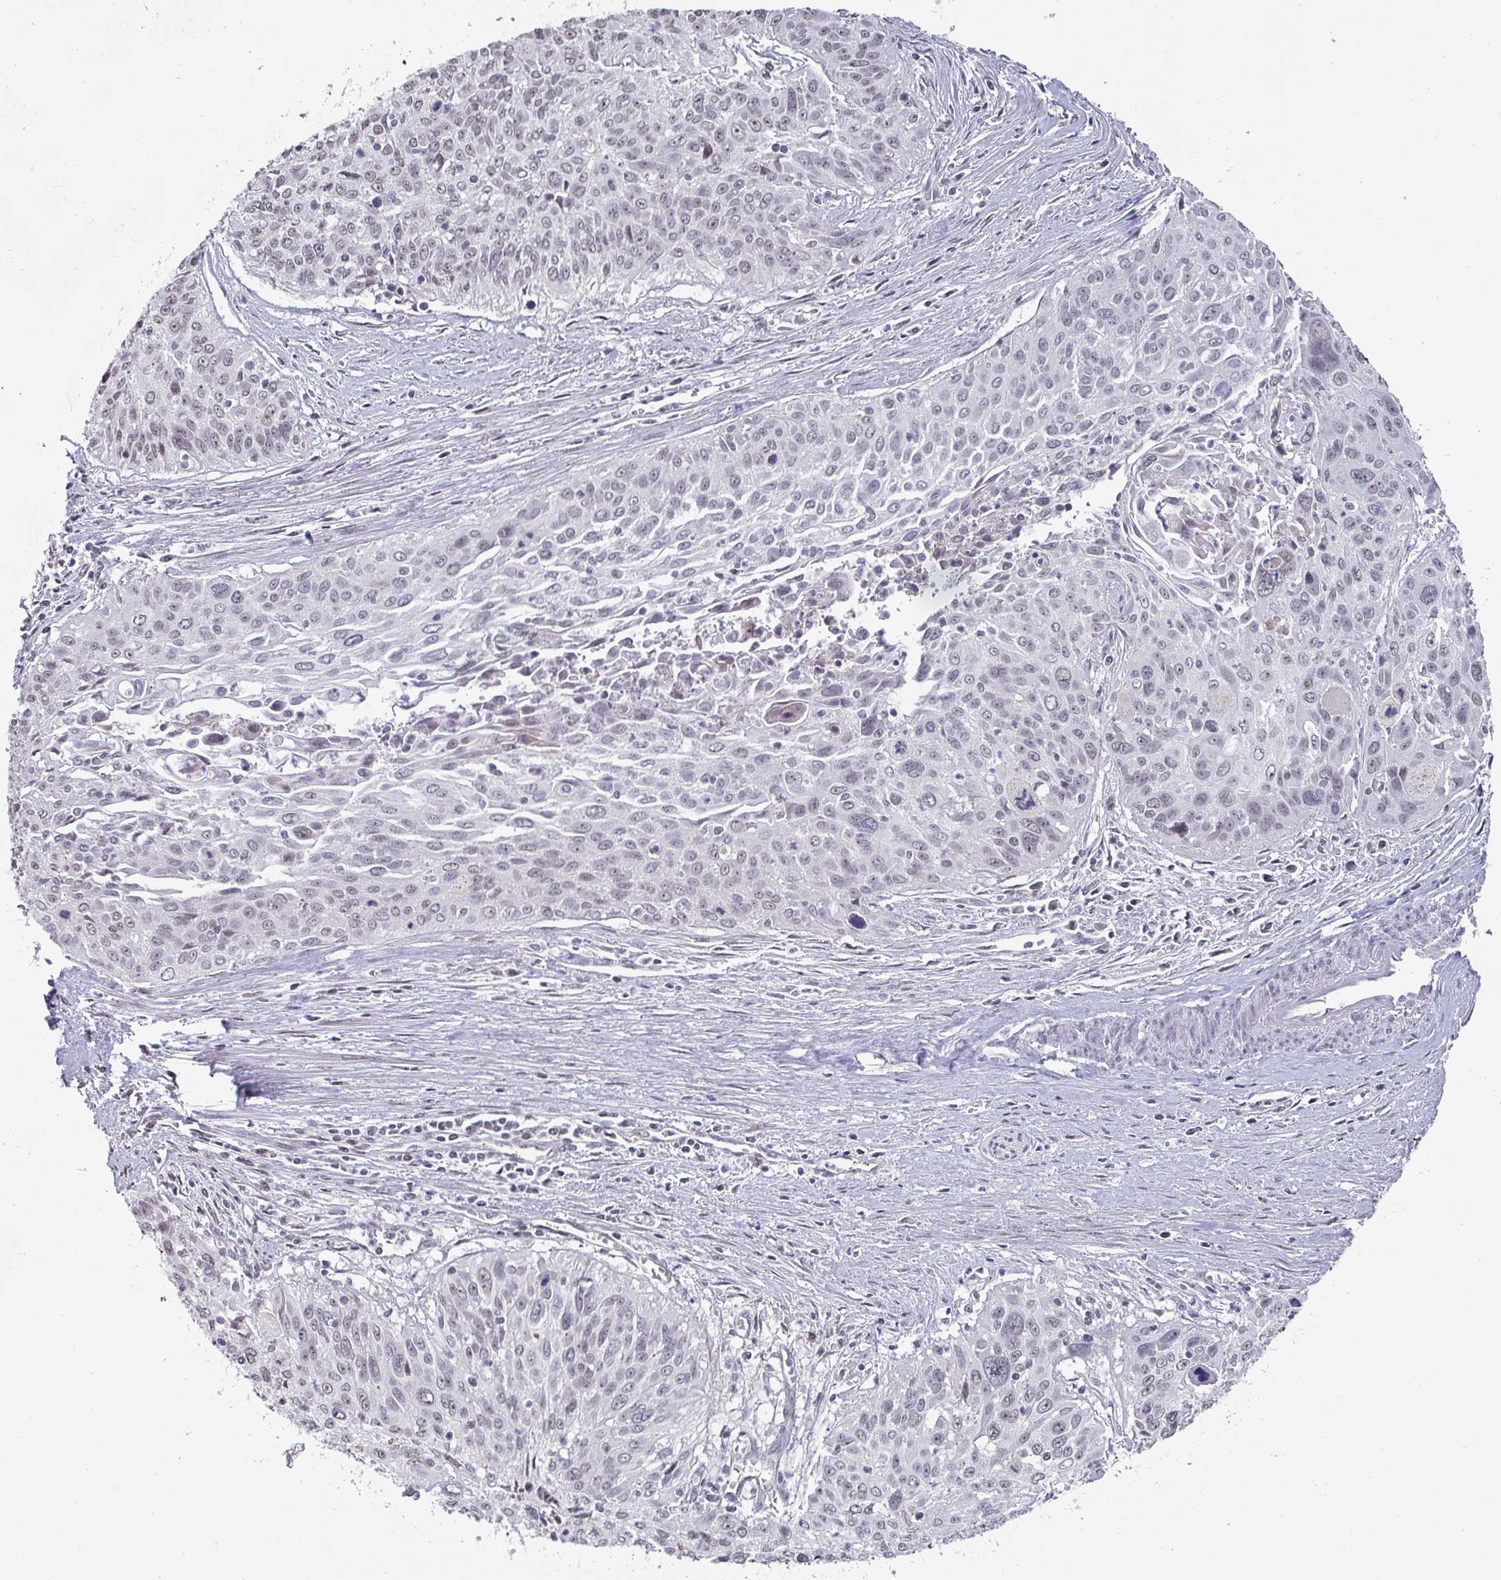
{"staining": {"intensity": "weak", "quantity": "<25%", "location": "nuclear"}, "tissue": "cervical cancer", "cell_type": "Tumor cells", "image_type": "cancer", "snomed": [{"axis": "morphology", "description": "Squamous cell carcinoma, NOS"}, {"axis": "topography", "description": "Cervix"}], "caption": "A photomicrograph of human cervical cancer is negative for staining in tumor cells.", "gene": "ZNF654", "patient": {"sex": "female", "age": 55}}